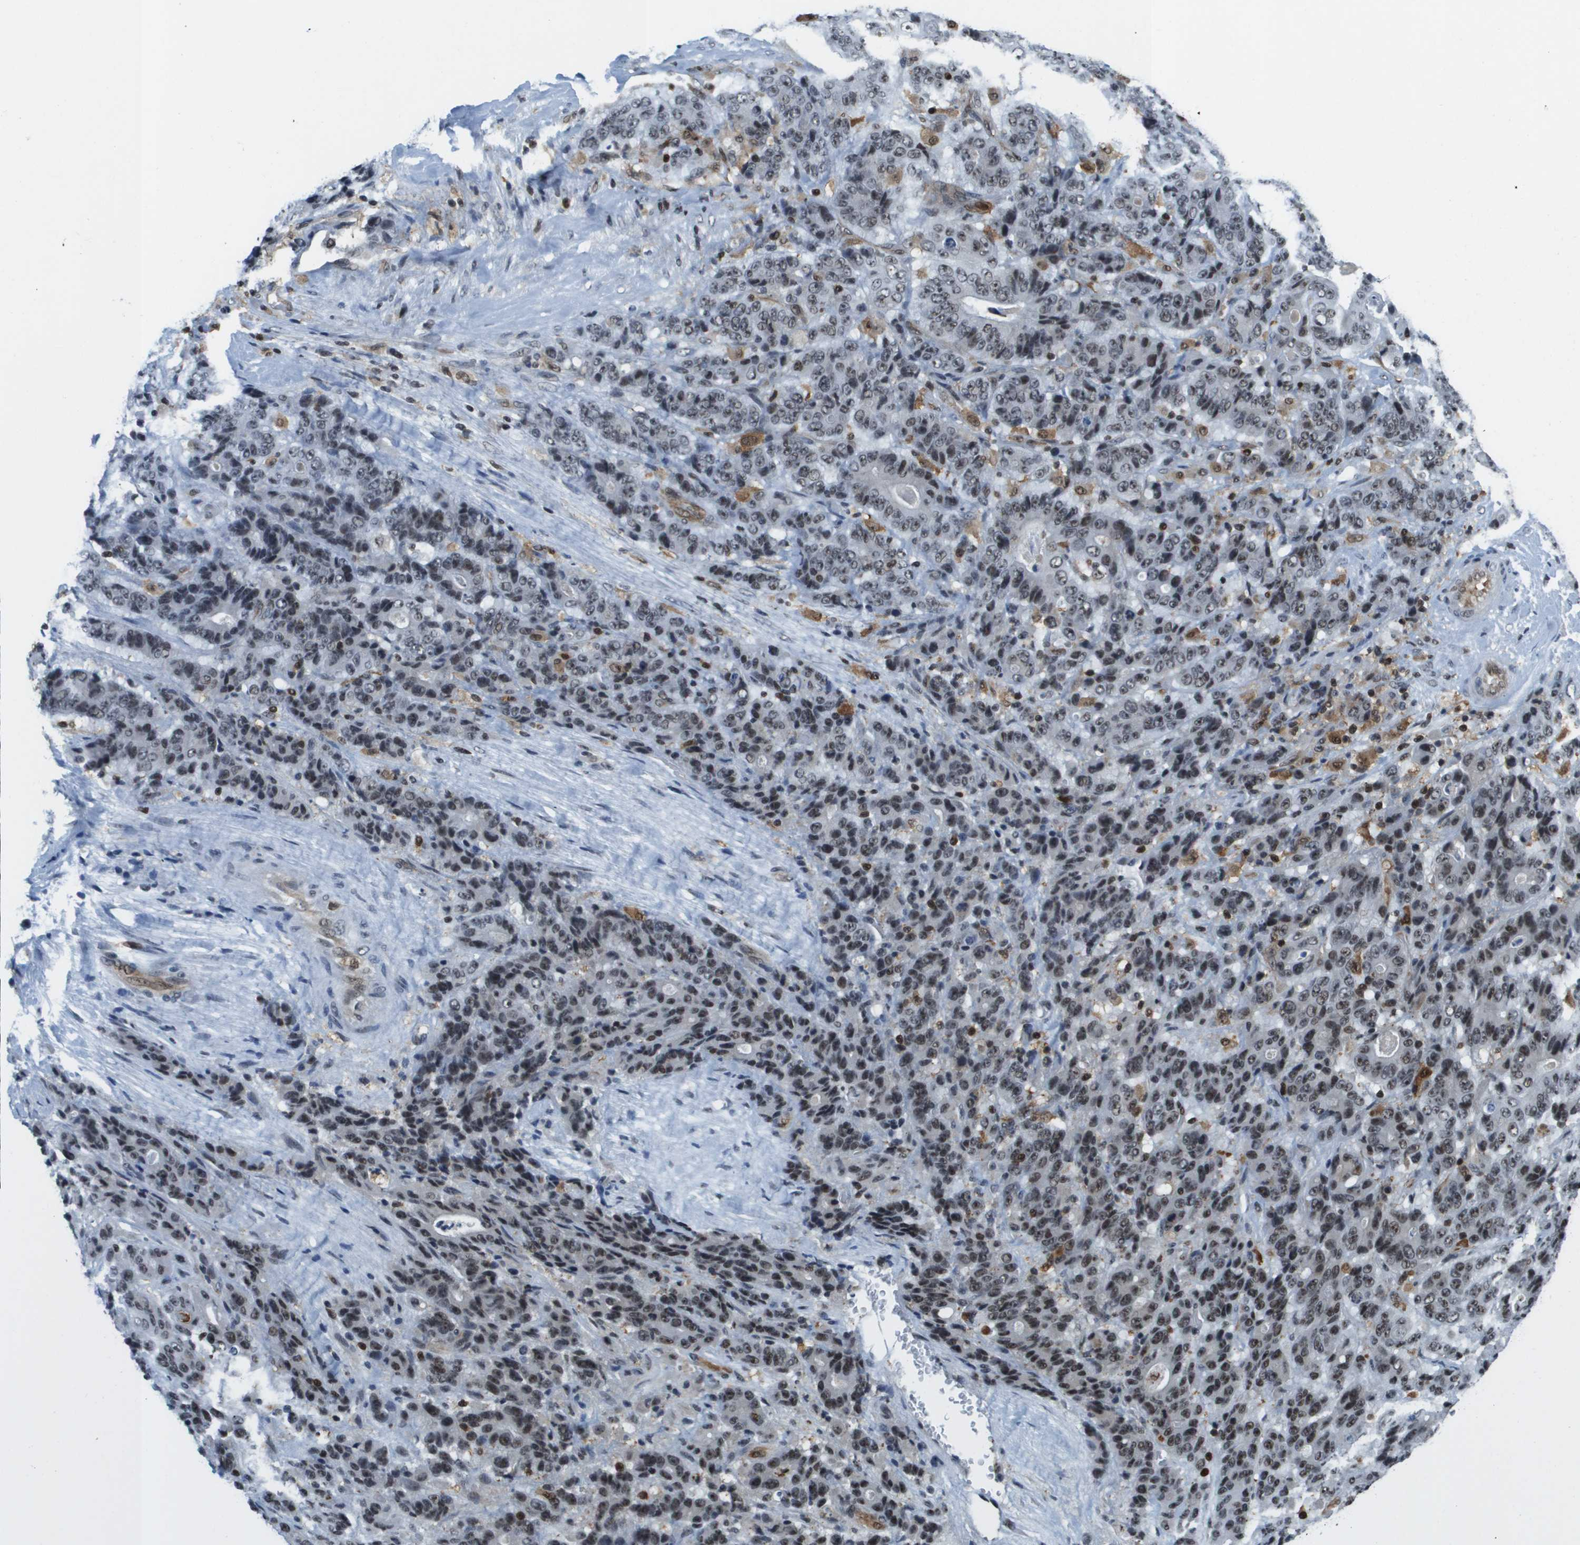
{"staining": {"intensity": "moderate", "quantity": ">75%", "location": "nuclear"}, "tissue": "stomach cancer", "cell_type": "Tumor cells", "image_type": "cancer", "snomed": [{"axis": "morphology", "description": "Adenocarcinoma, NOS"}, {"axis": "topography", "description": "Stomach"}], "caption": "Stomach cancer stained with a brown dye reveals moderate nuclear positive positivity in approximately >75% of tumor cells.", "gene": "EP400", "patient": {"sex": "female", "age": 73}}